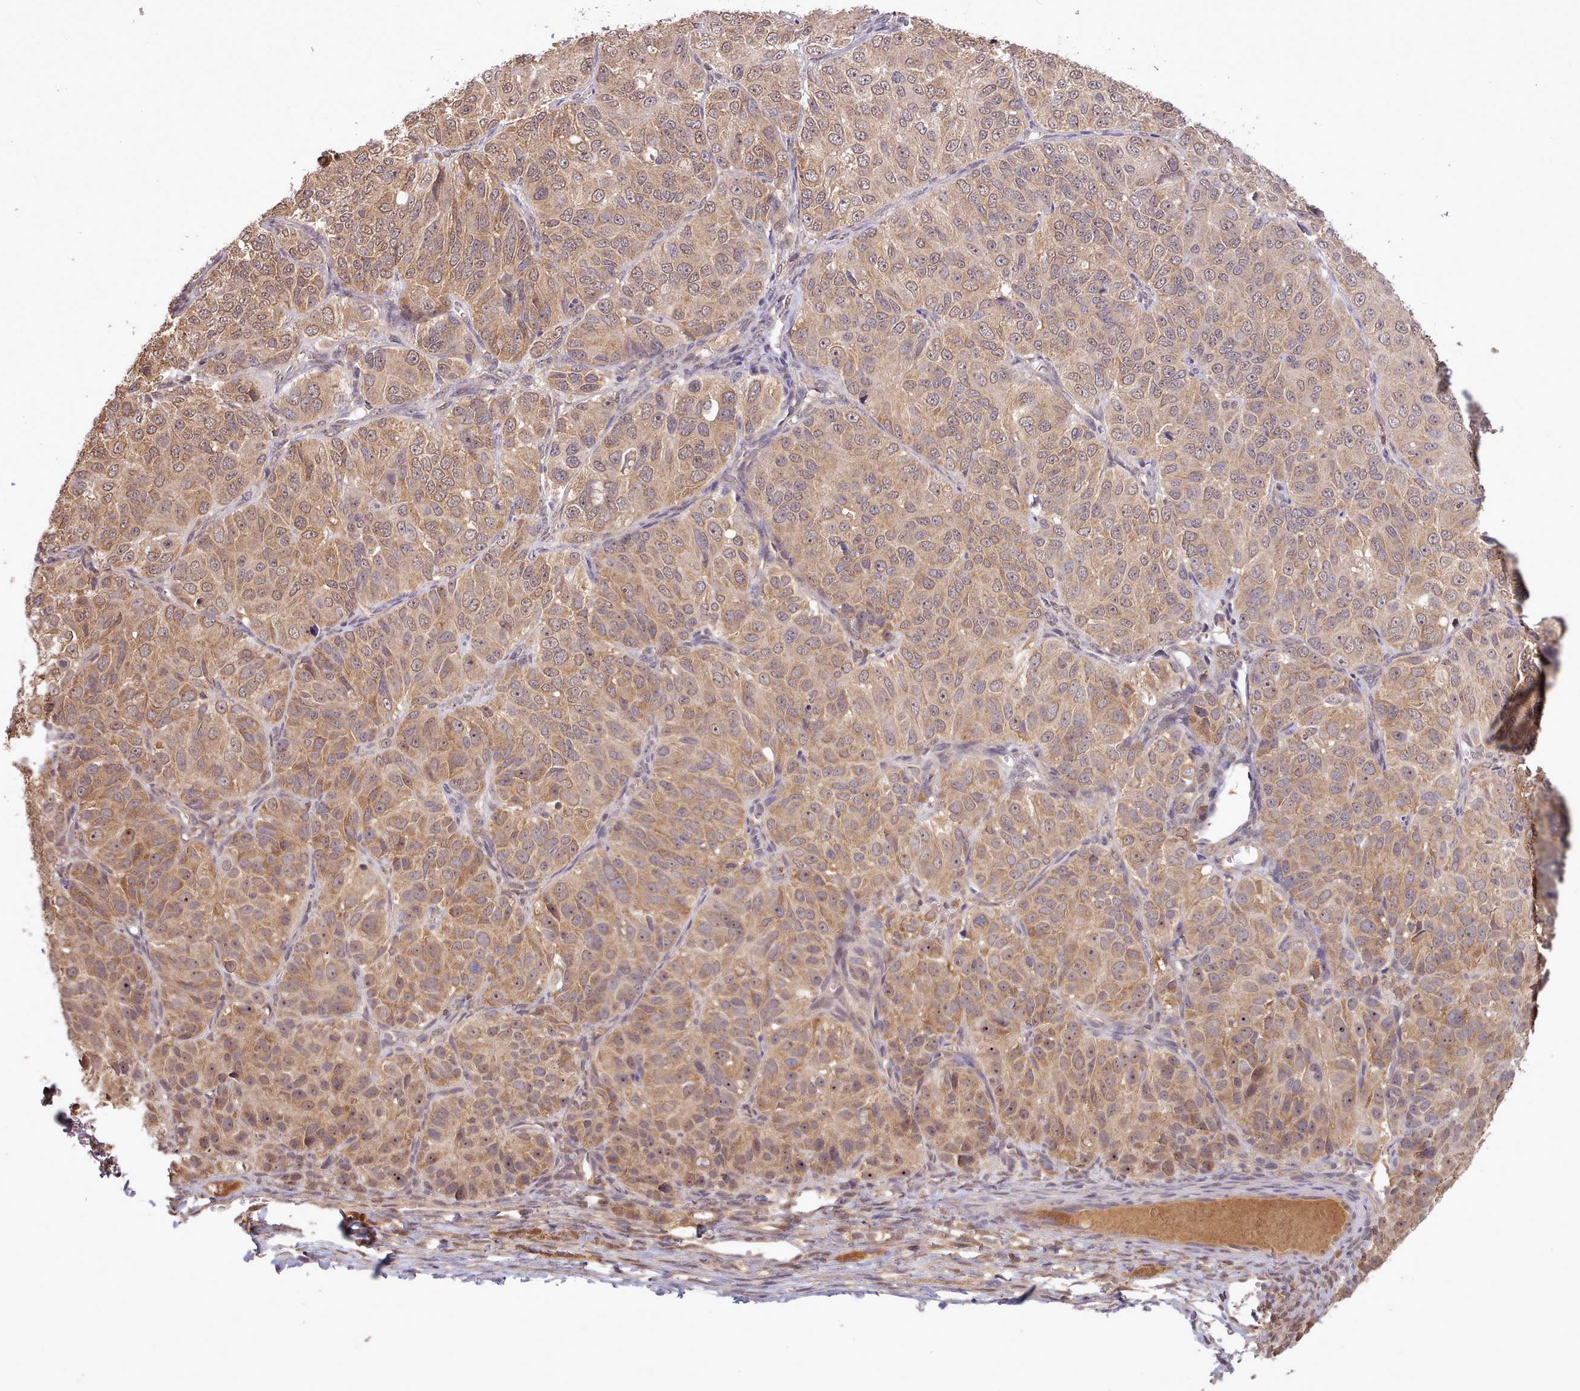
{"staining": {"intensity": "moderate", "quantity": ">75%", "location": "cytoplasmic/membranous"}, "tissue": "ovarian cancer", "cell_type": "Tumor cells", "image_type": "cancer", "snomed": [{"axis": "morphology", "description": "Carcinoma, endometroid"}, {"axis": "topography", "description": "Ovary"}], "caption": "This image displays endometroid carcinoma (ovarian) stained with IHC to label a protein in brown. The cytoplasmic/membranous of tumor cells show moderate positivity for the protein. Nuclei are counter-stained blue.", "gene": "PIP4P1", "patient": {"sex": "female", "age": 51}}